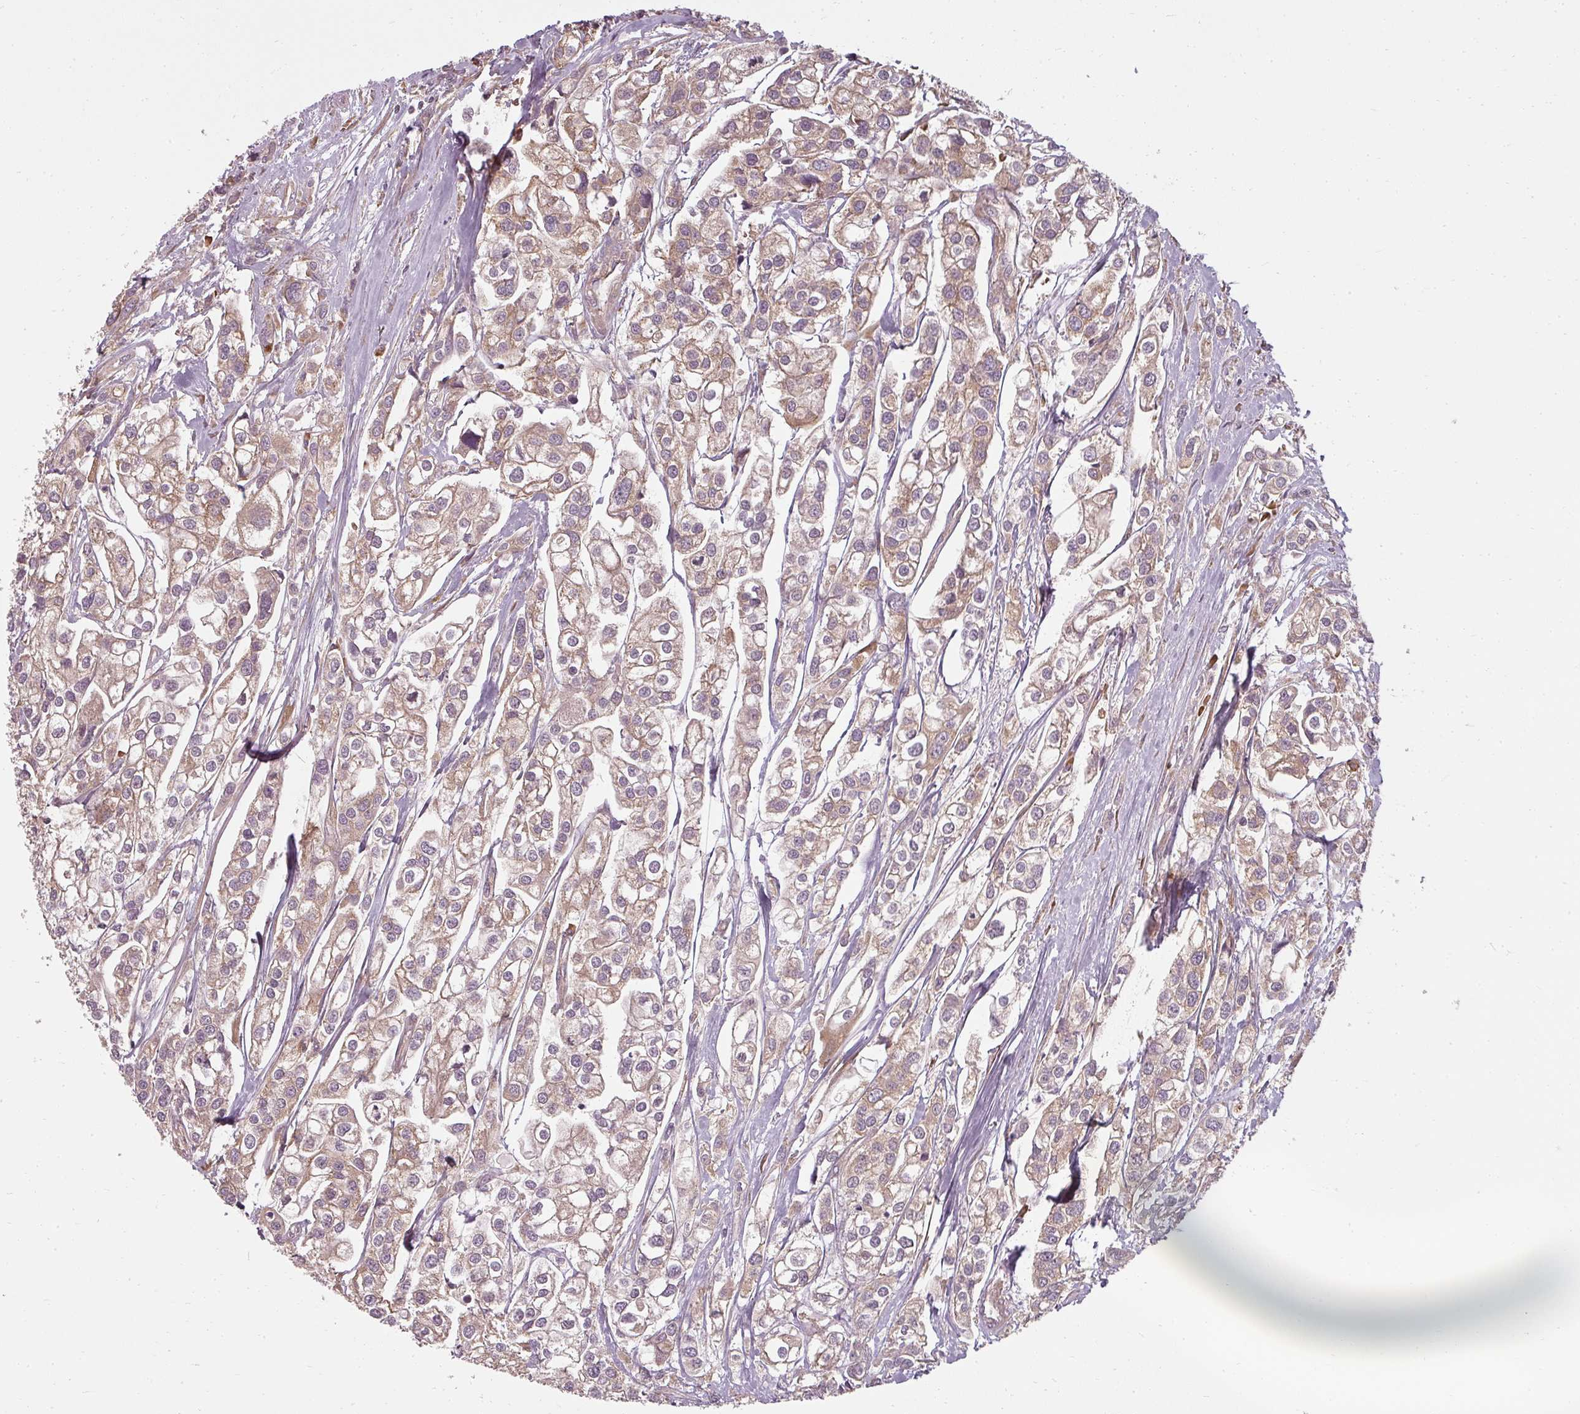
{"staining": {"intensity": "moderate", "quantity": ">75%", "location": "cytoplasmic/membranous"}, "tissue": "urothelial cancer", "cell_type": "Tumor cells", "image_type": "cancer", "snomed": [{"axis": "morphology", "description": "Urothelial carcinoma, High grade"}, {"axis": "topography", "description": "Urinary bladder"}], "caption": "IHC of high-grade urothelial carcinoma exhibits medium levels of moderate cytoplasmic/membranous expression in approximately >75% of tumor cells. (IHC, brightfield microscopy, high magnification).", "gene": "RPL24", "patient": {"sex": "male", "age": 67}}